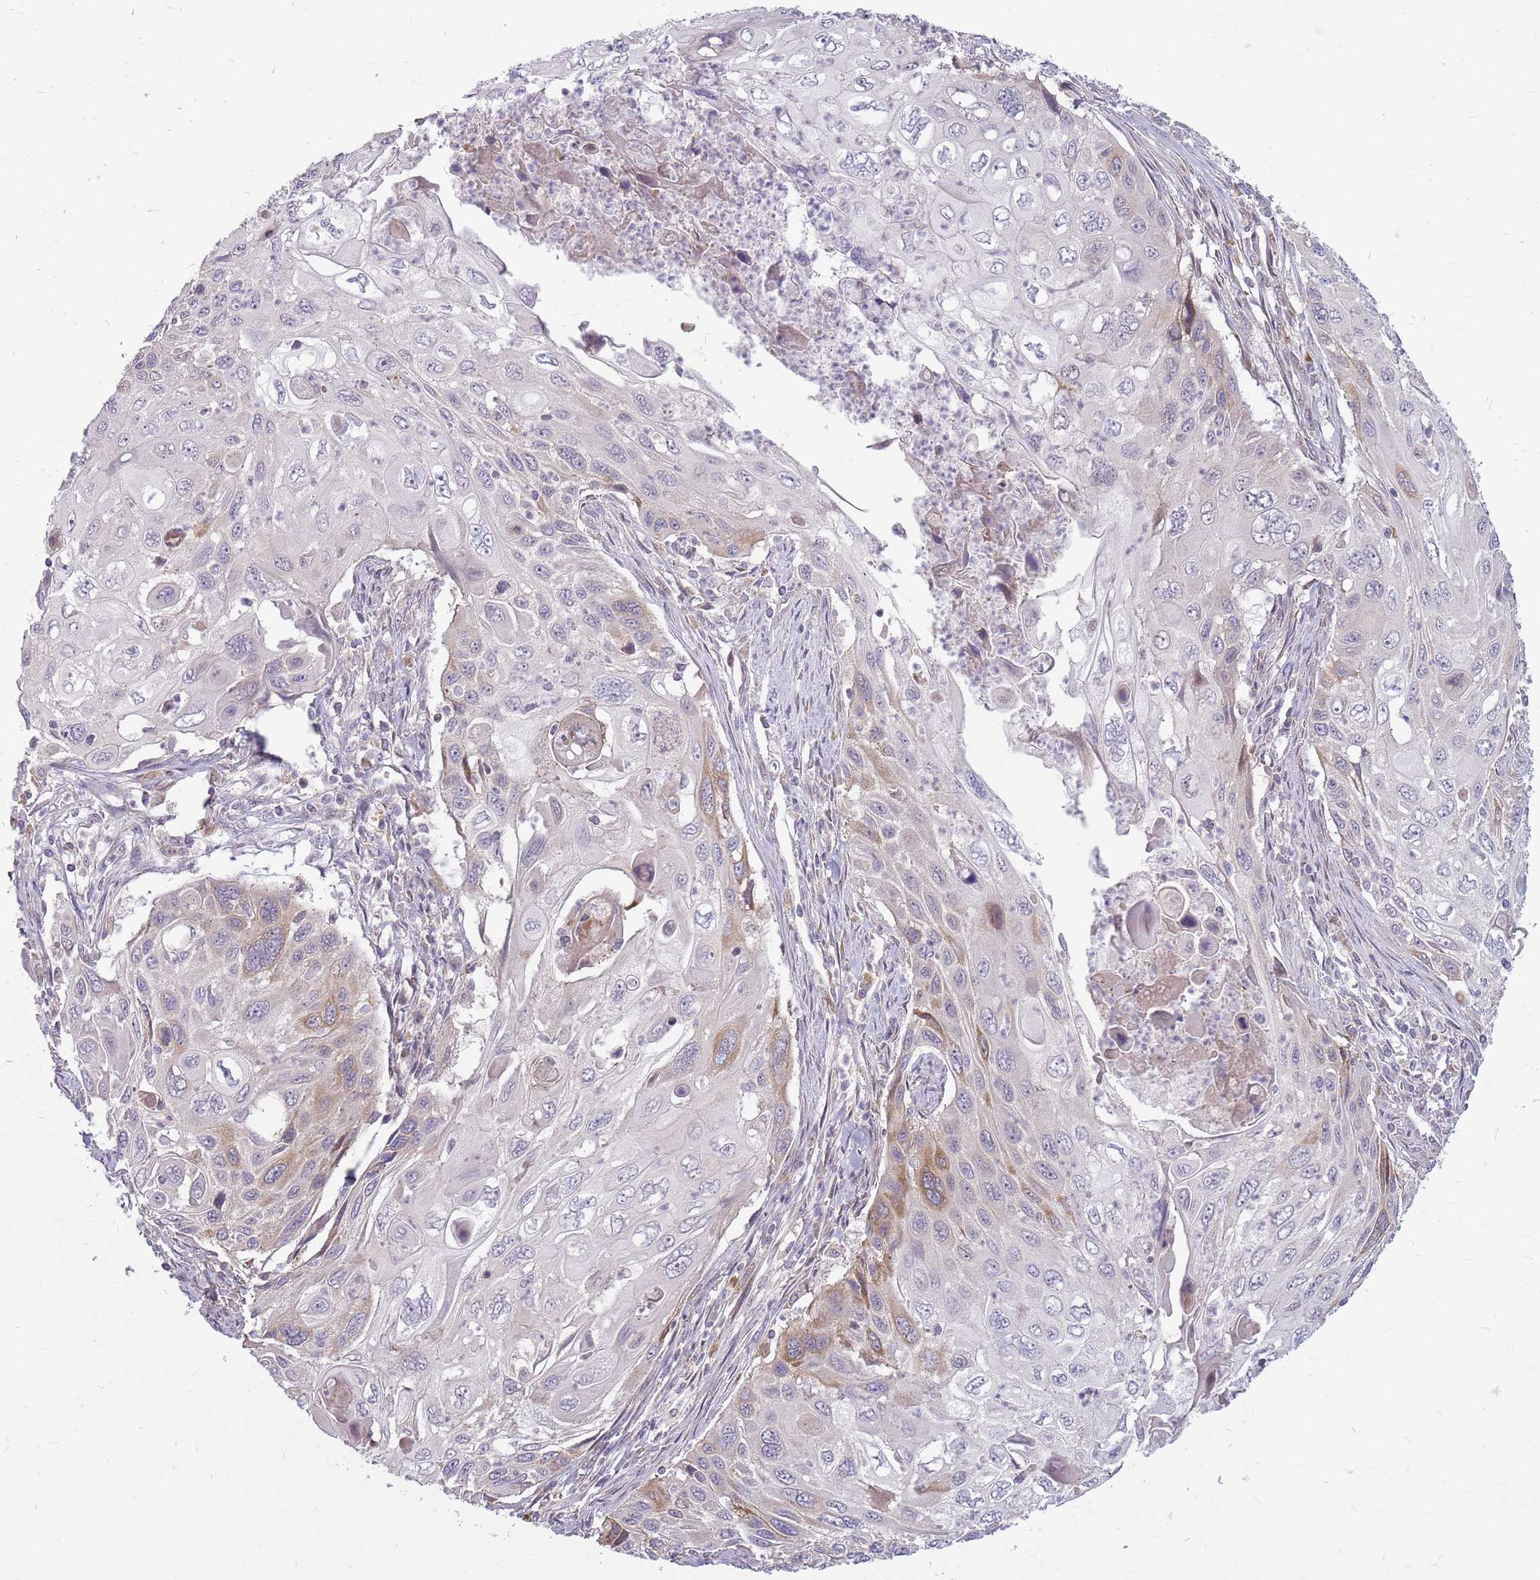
{"staining": {"intensity": "moderate", "quantity": "<25%", "location": "cytoplasmic/membranous"}, "tissue": "cervical cancer", "cell_type": "Tumor cells", "image_type": "cancer", "snomed": [{"axis": "morphology", "description": "Squamous cell carcinoma, NOS"}, {"axis": "topography", "description": "Cervix"}], "caption": "Immunohistochemical staining of human cervical cancer exhibits moderate cytoplasmic/membranous protein staining in approximately <25% of tumor cells. The staining was performed using DAB, with brown indicating positive protein expression. Nuclei are stained blue with hematoxylin.", "gene": "PPP1R27", "patient": {"sex": "female", "age": 70}}